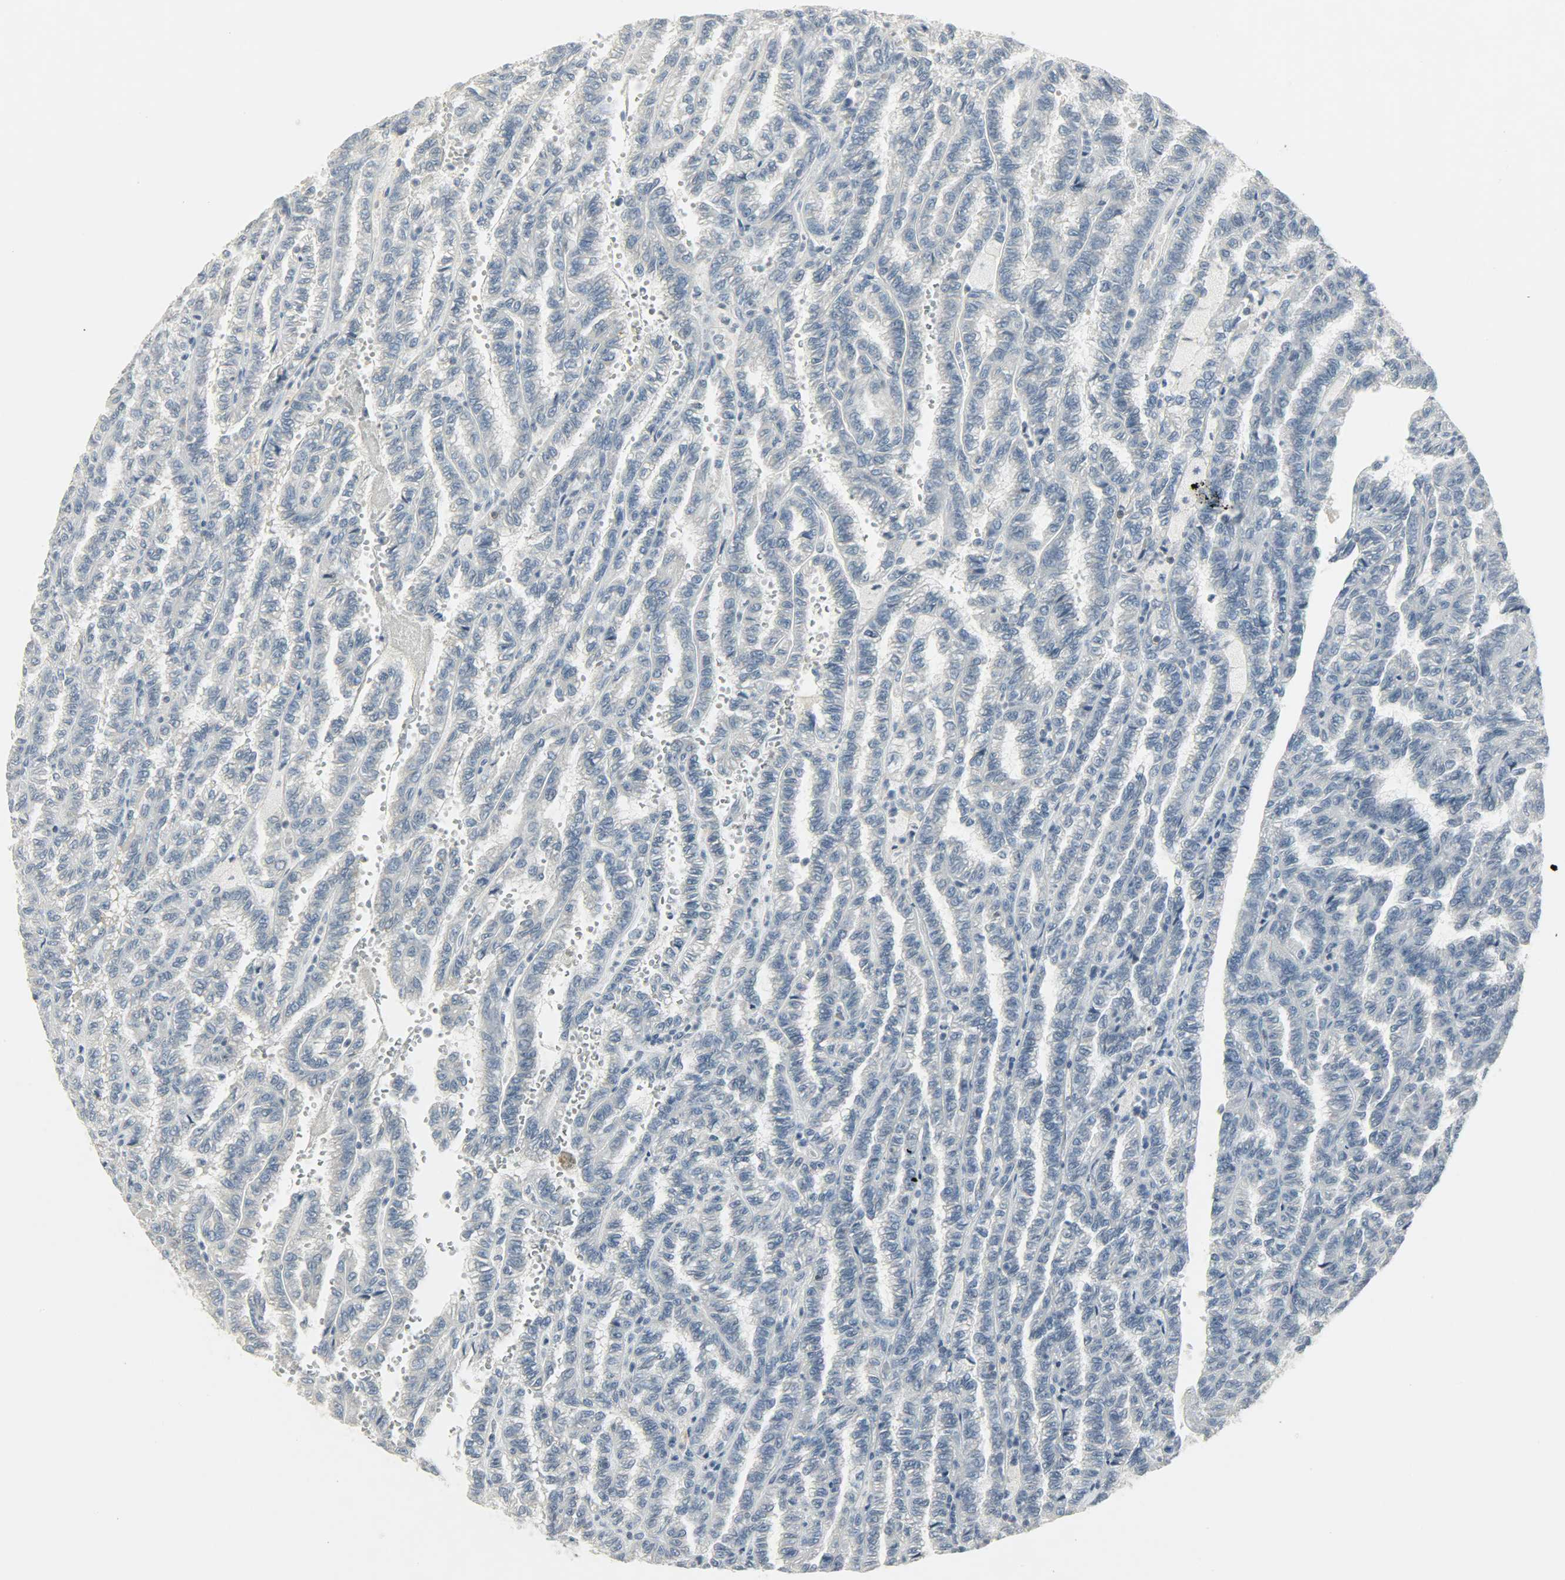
{"staining": {"intensity": "negative", "quantity": "none", "location": "none"}, "tissue": "renal cancer", "cell_type": "Tumor cells", "image_type": "cancer", "snomed": [{"axis": "morphology", "description": "Inflammation, NOS"}, {"axis": "morphology", "description": "Adenocarcinoma, NOS"}, {"axis": "topography", "description": "Kidney"}], "caption": "There is no significant expression in tumor cells of renal cancer (adenocarcinoma). (Brightfield microscopy of DAB (3,3'-diaminobenzidine) immunohistochemistry (IHC) at high magnification).", "gene": "CAMK4", "patient": {"sex": "male", "age": 68}}